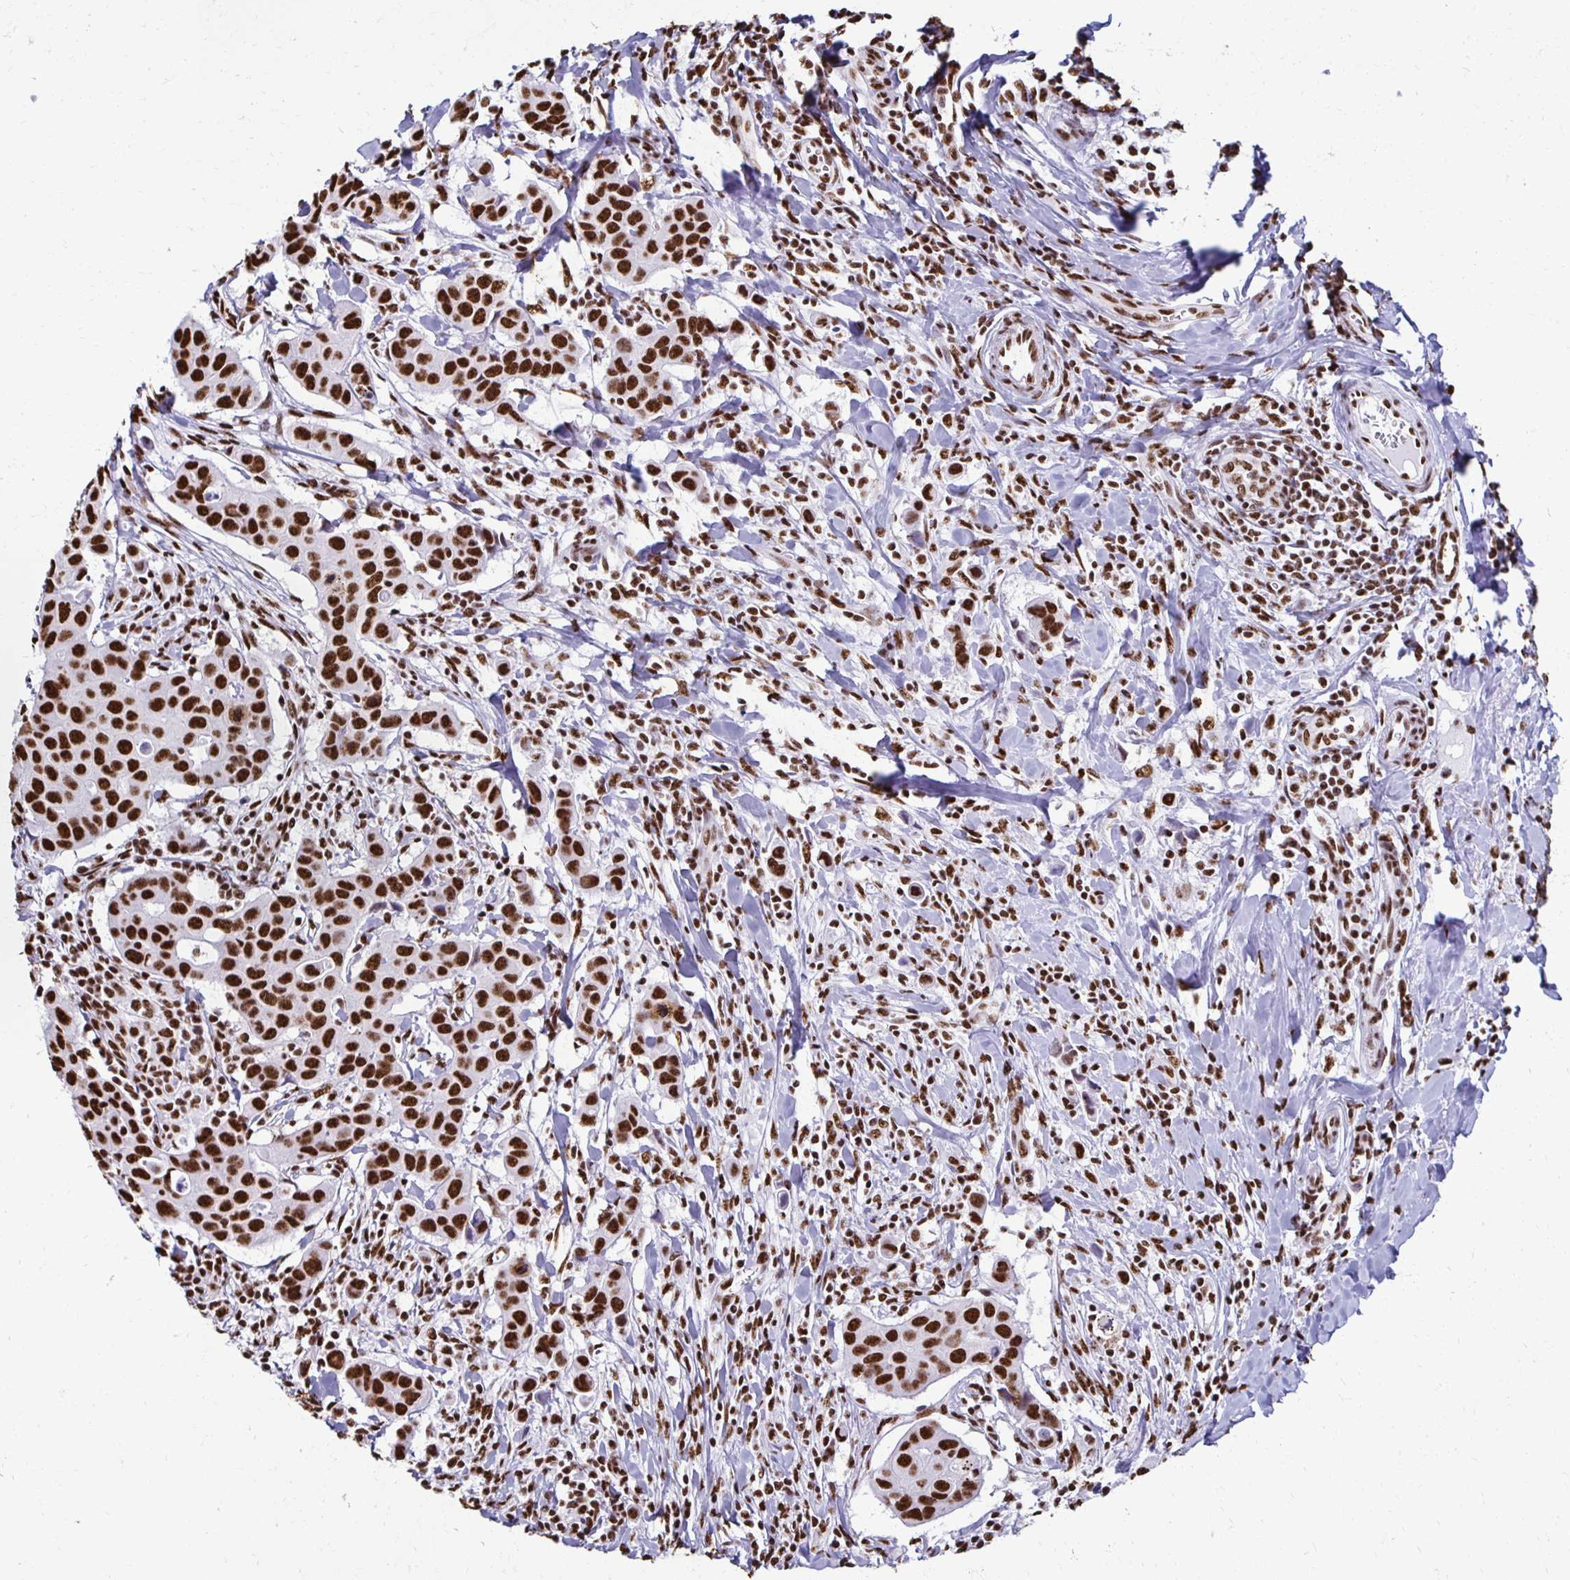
{"staining": {"intensity": "strong", "quantity": ">75%", "location": "nuclear"}, "tissue": "breast cancer", "cell_type": "Tumor cells", "image_type": "cancer", "snomed": [{"axis": "morphology", "description": "Duct carcinoma"}, {"axis": "topography", "description": "Breast"}], "caption": "Tumor cells show strong nuclear expression in about >75% of cells in intraductal carcinoma (breast).", "gene": "NONO", "patient": {"sex": "female", "age": 24}}